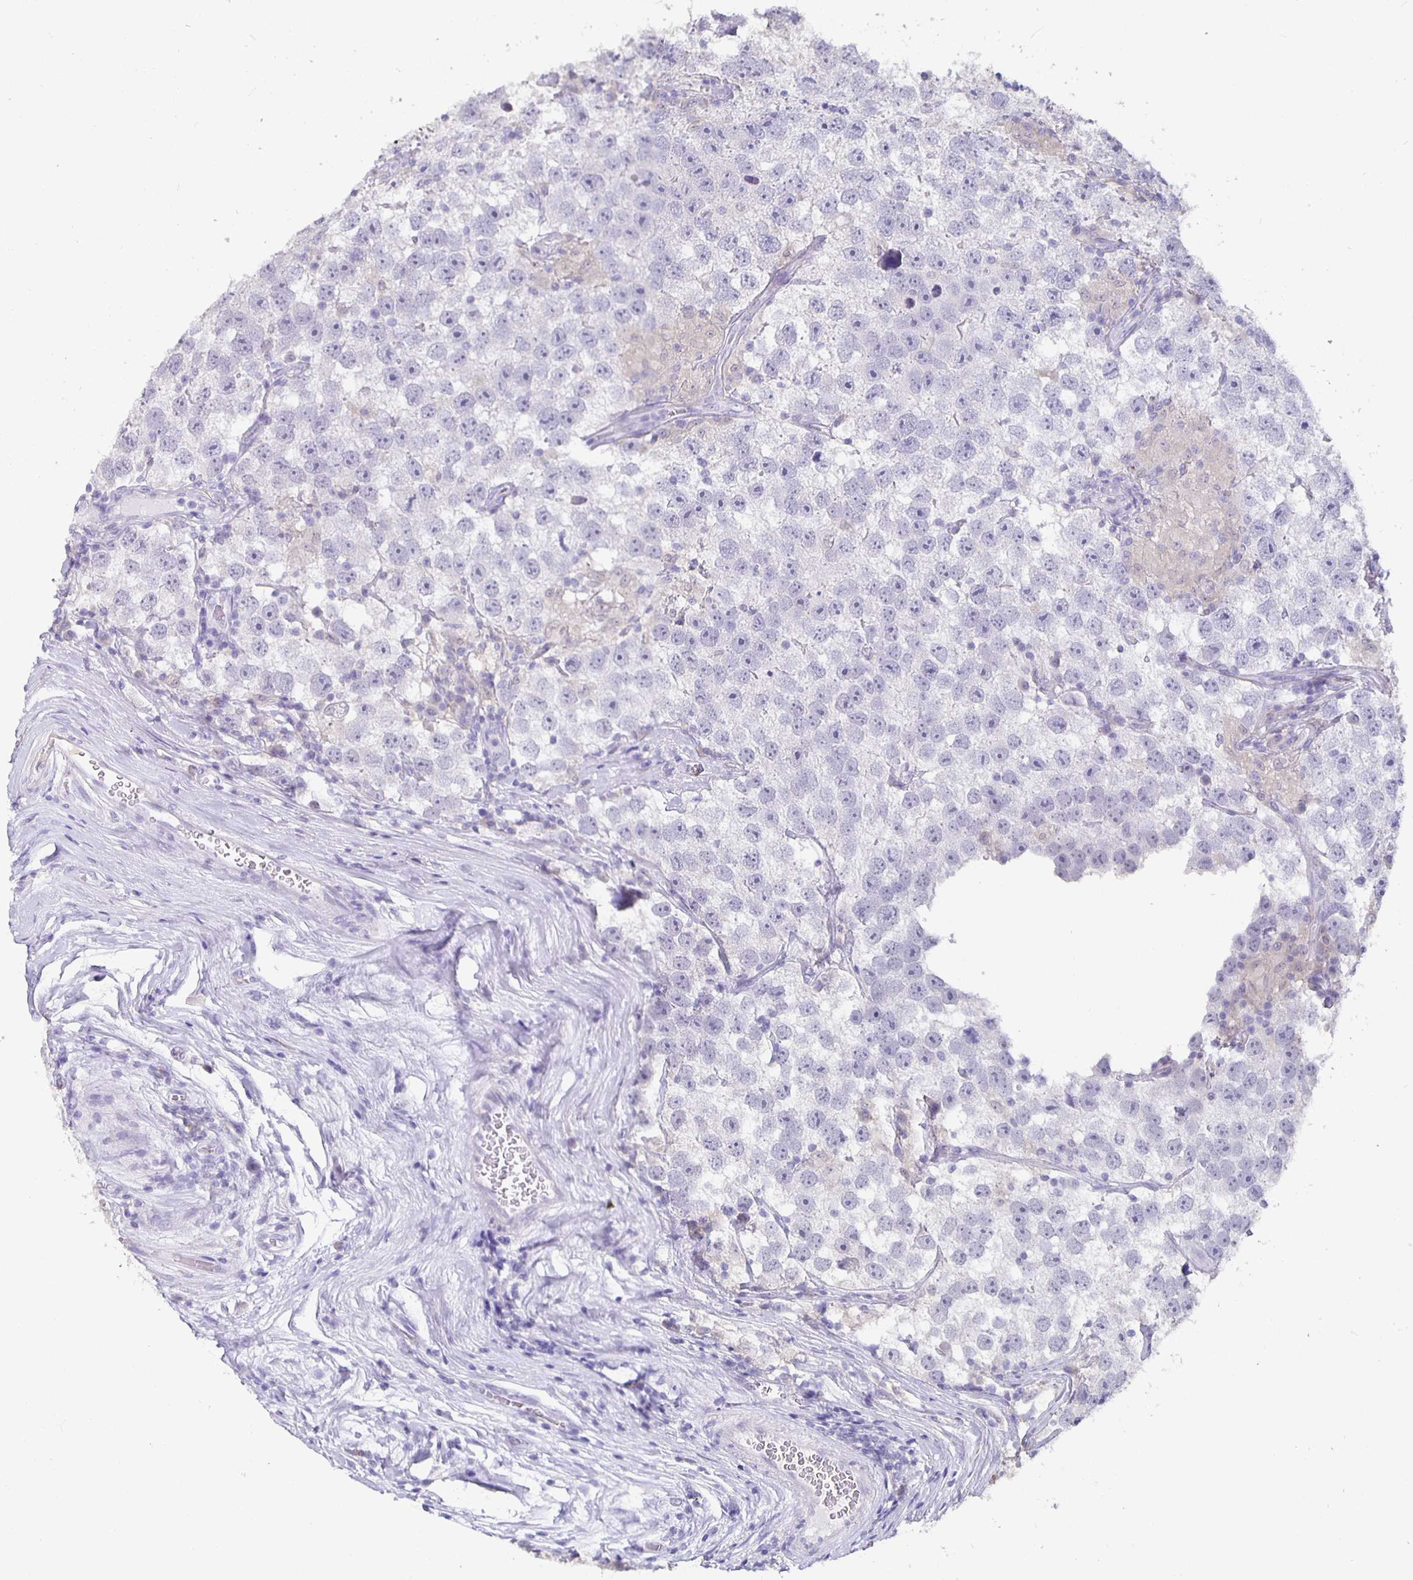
{"staining": {"intensity": "negative", "quantity": "none", "location": "none"}, "tissue": "testis cancer", "cell_type": "Tumor cells", "image_type": "cancer", "snomed": [{"axis": "morphology", "description": "Seminoma, NOS"}, {"axis": "topography", "description": "Testis"}], "caption": "Tumor cells show no significant protein staining in testis cancer (seminoma).", "gene": "GPX4", "patient": {"sex": "male", "age": 26}}